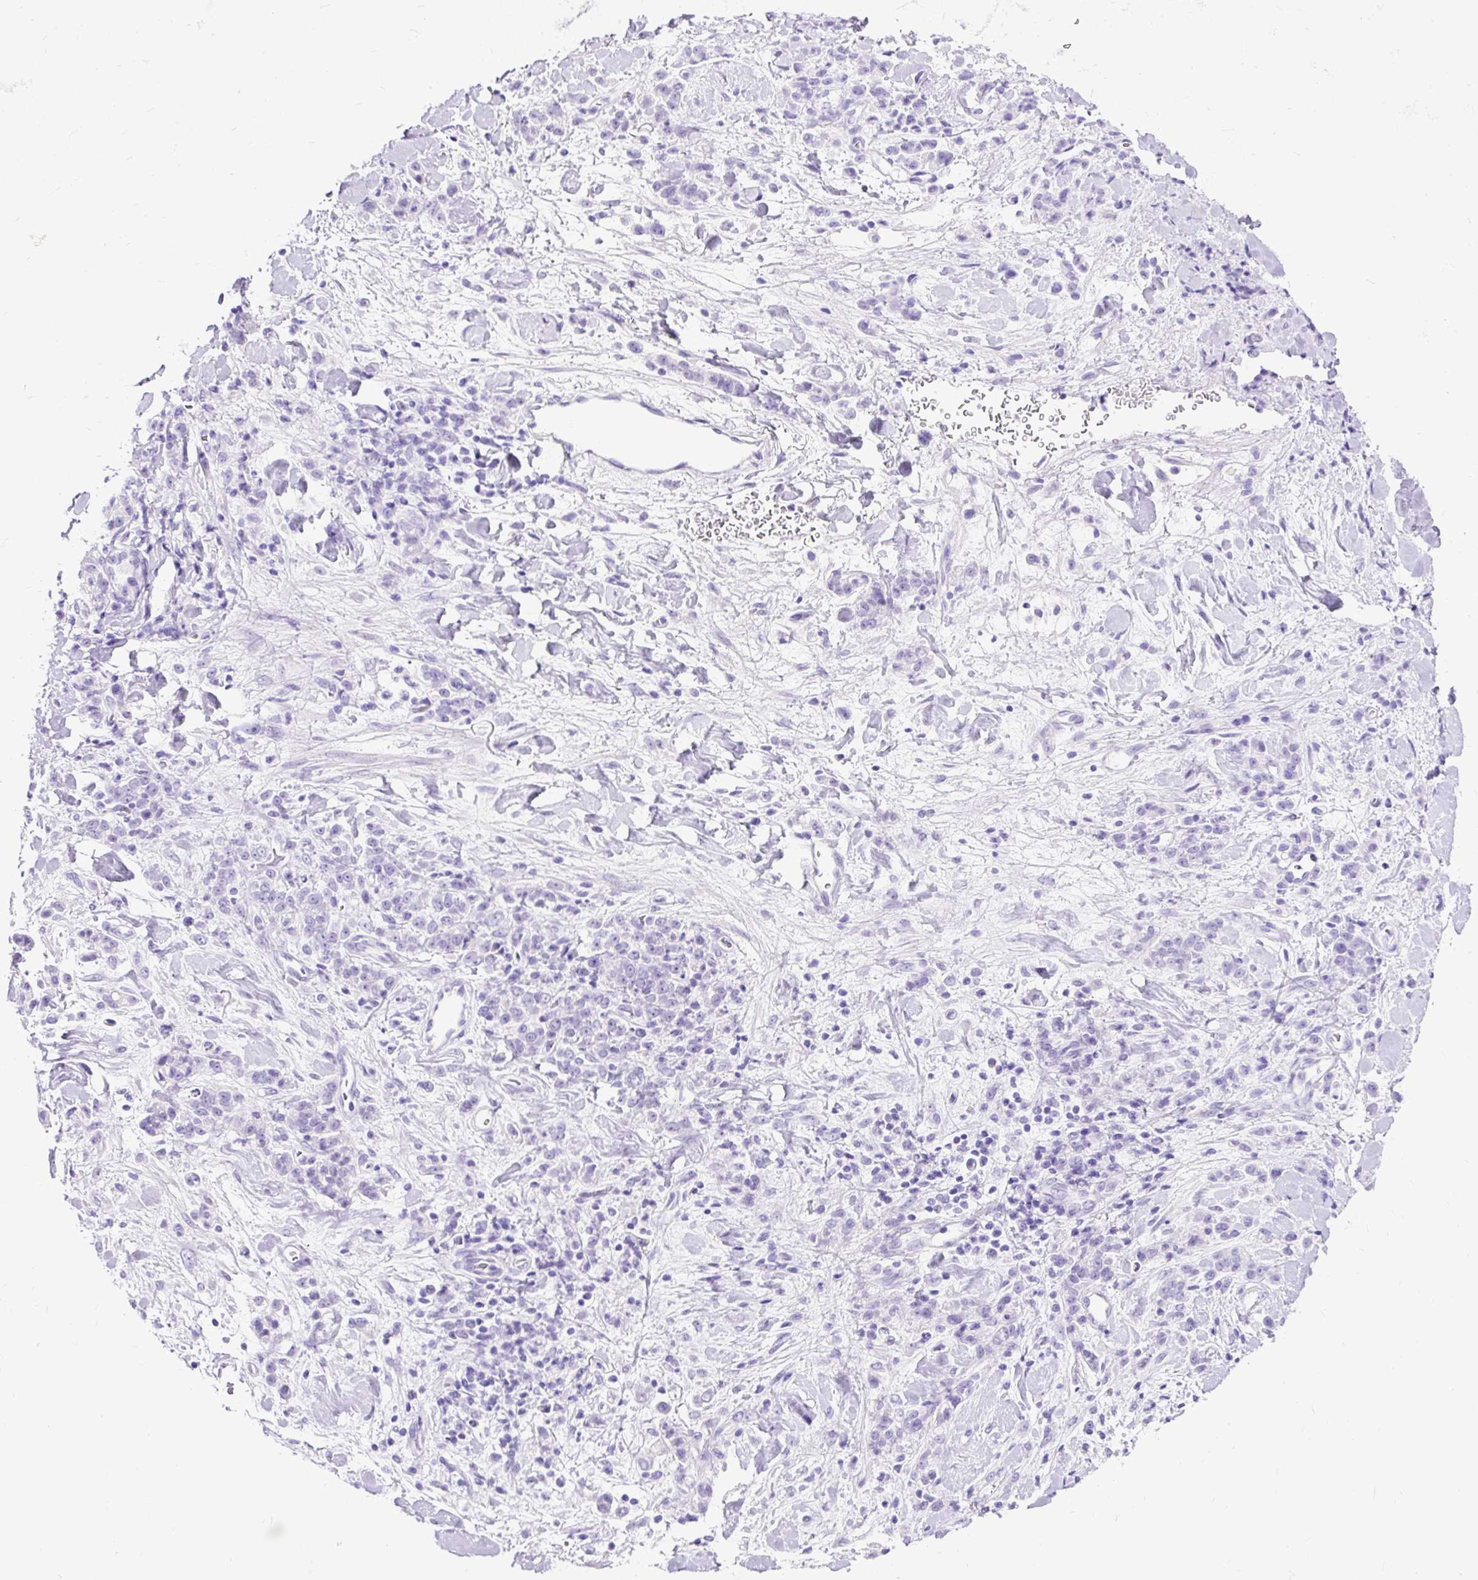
{"staining": {"intensity": "negative", "quantity": "none", "location": "none"}, "tissue": "stomach cancer", "cell_type": "Tumor cells", "image_type": "cancer", "snomed": [{"axis": "morphology", "description": "Normal tissue, NOS"}, {"axis": "morphology", "description": "Adenocarcinoma, NOS"}, {"axis": "topography", "description": "Stomach"}], "caption": "The micrograph displays no staining of tumor cells in adenocarcinoma (stomach). (DAB immunohistochemistry (IHC), high magnification).", "gene": "HEY1", "patient": {"sex": "male", "age": 82}}